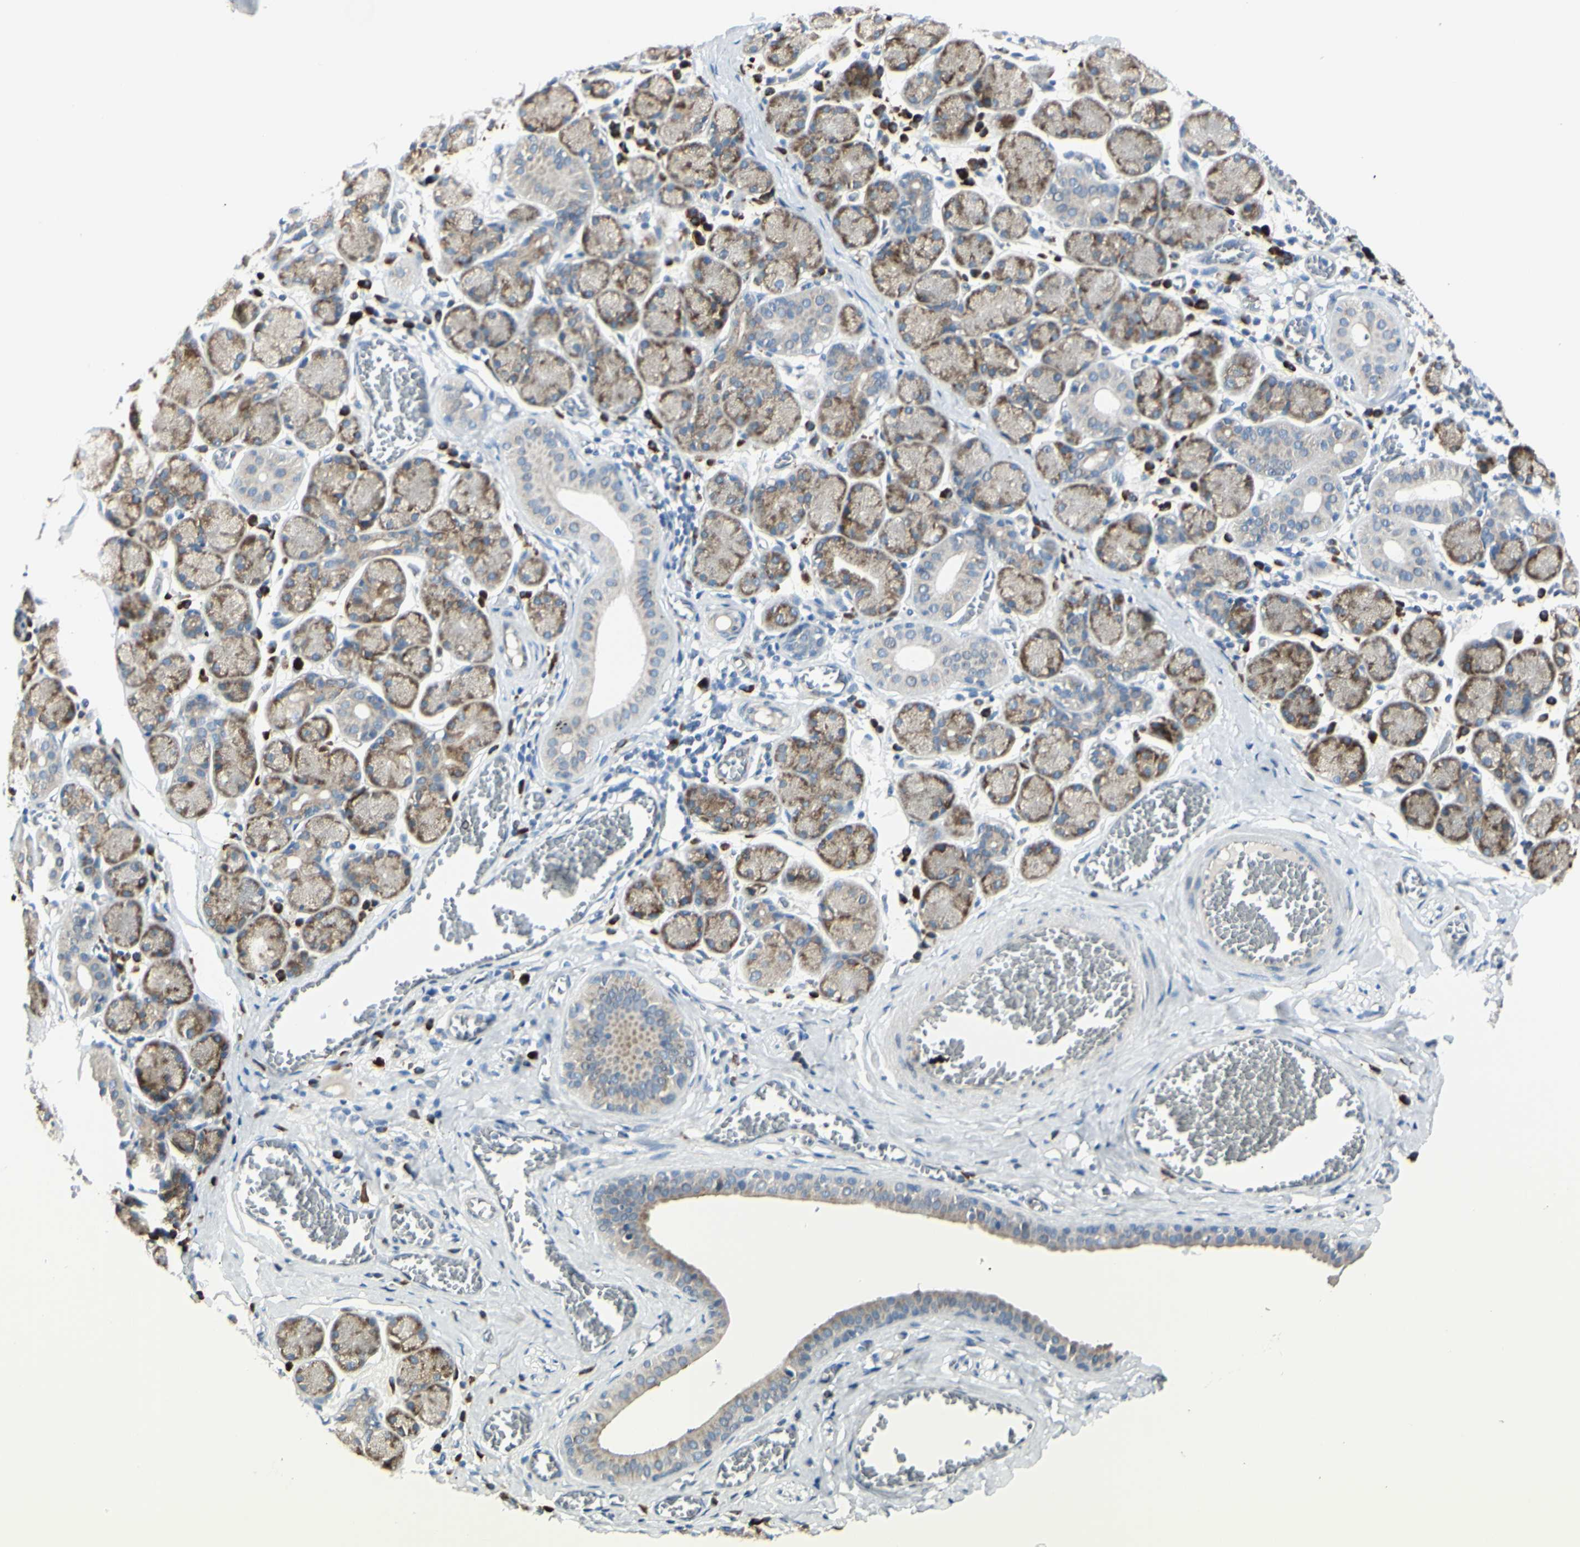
{"staining": {"intensity": "moderate", "quantity": ">75%", "location": "cytoplasmic/membranous"}, "tissue": "salivary gland", "cell_type": "Glandular cells", "image_type": "normal", "snomed": [{"axis": "morphology", "description": "Normal tissue, NOS"}, {"axis": "topography", "description": "Salivary gland"}], "caption": "Protein analysis of normal salivary gland displays moderate cytoplasmic/membranous positivity in approximately >75% of glandular cells. The staining was performed using DAB (3,3'-diaminobenzidine) to visualize the protein expression in brown, while the nuclei were stained in blue with hematoxylin (Magnification: 20x).", "gene": "SELENOS", "patient": {"sex": "female", "age": 24}}